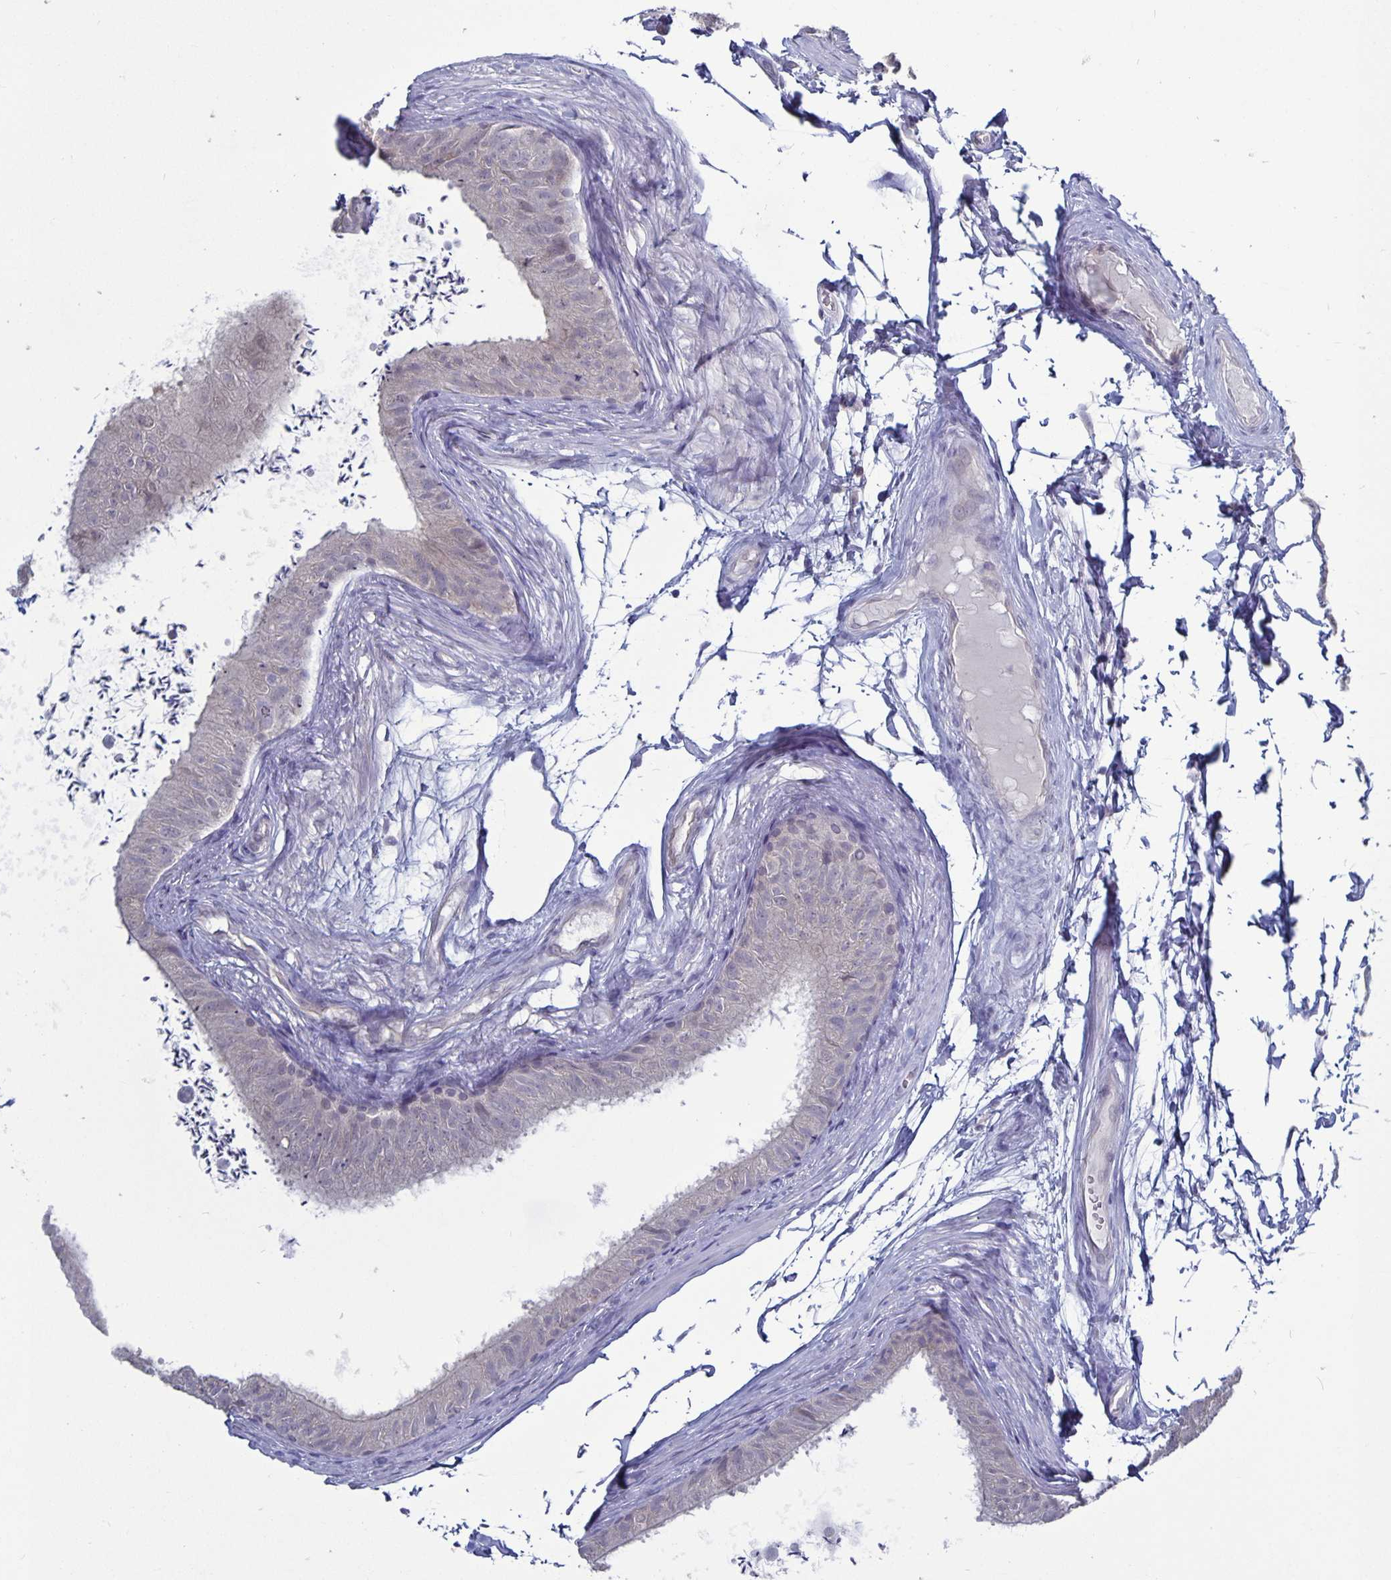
{"staining": {"intensity": "moderate", "quantity": "<25%", "location": "cytoplasmic/membranous"}, "tissue": "epididymis", "cell_type": "Glandular cells", "image_type": "normal", "snomed": [{"axis": "morphology", "description": "Normal tissue, NOS"}, {"axis": "topography", "description": "Epididymis, spermatic cord, NOS"}, {"axis": "topography", "description": "Epididymis"}, {"axis": "topography", "description": "Peripheral nerve tissue"}], "caption": "A brown stain shows moderate cytoplasmic/membranous staining of a protein in glandular cells of unremarkable human epididymis. (Stains: DAB (3,3'-diaminobenzidine) in brown, nuclei in blue, Microscopy: brightfield microscopy at high magnification).", "gene": "PLCB3", "patient": {"sex": "male", "age": 29}}